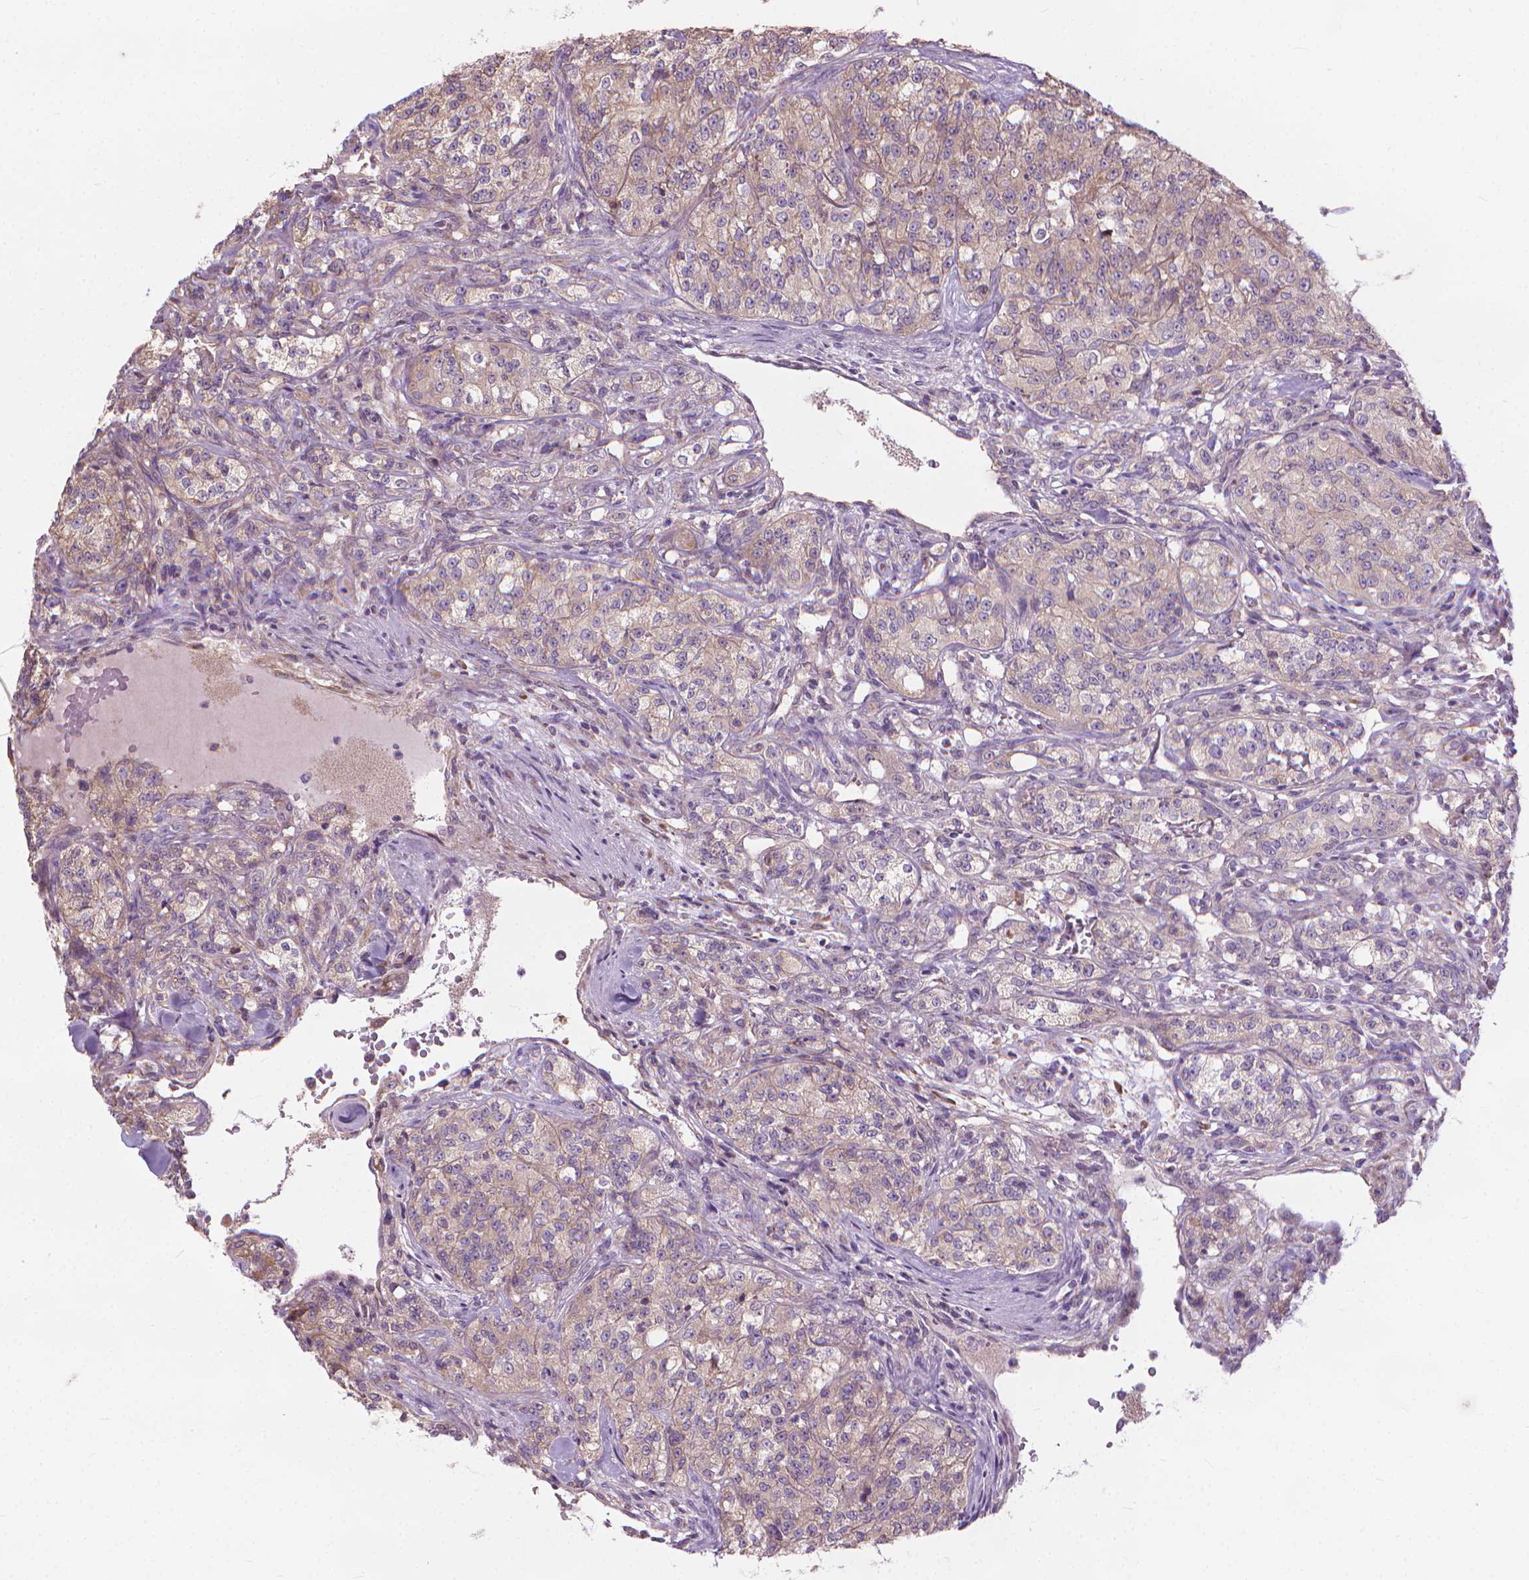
{"staining": {"intensity": "weak", "quantity": "<25%", "location": "cytoplasmic/membranous"}, "tissue": "renal cancer", "cell_type": "Tumor cells", "image_type": "cancer", "snomed": [{"axis": "morphology", "description": "Adenocarcinoma, NOS"}, {"axis": "topography", "description": "Kidney"}], "caption": "The photomicrograph displays no staining of tumor cells in renal cancer (adenocarcinoma).", "gene": "NUDT1", "patient": {"sex": "female", "age": 63}}